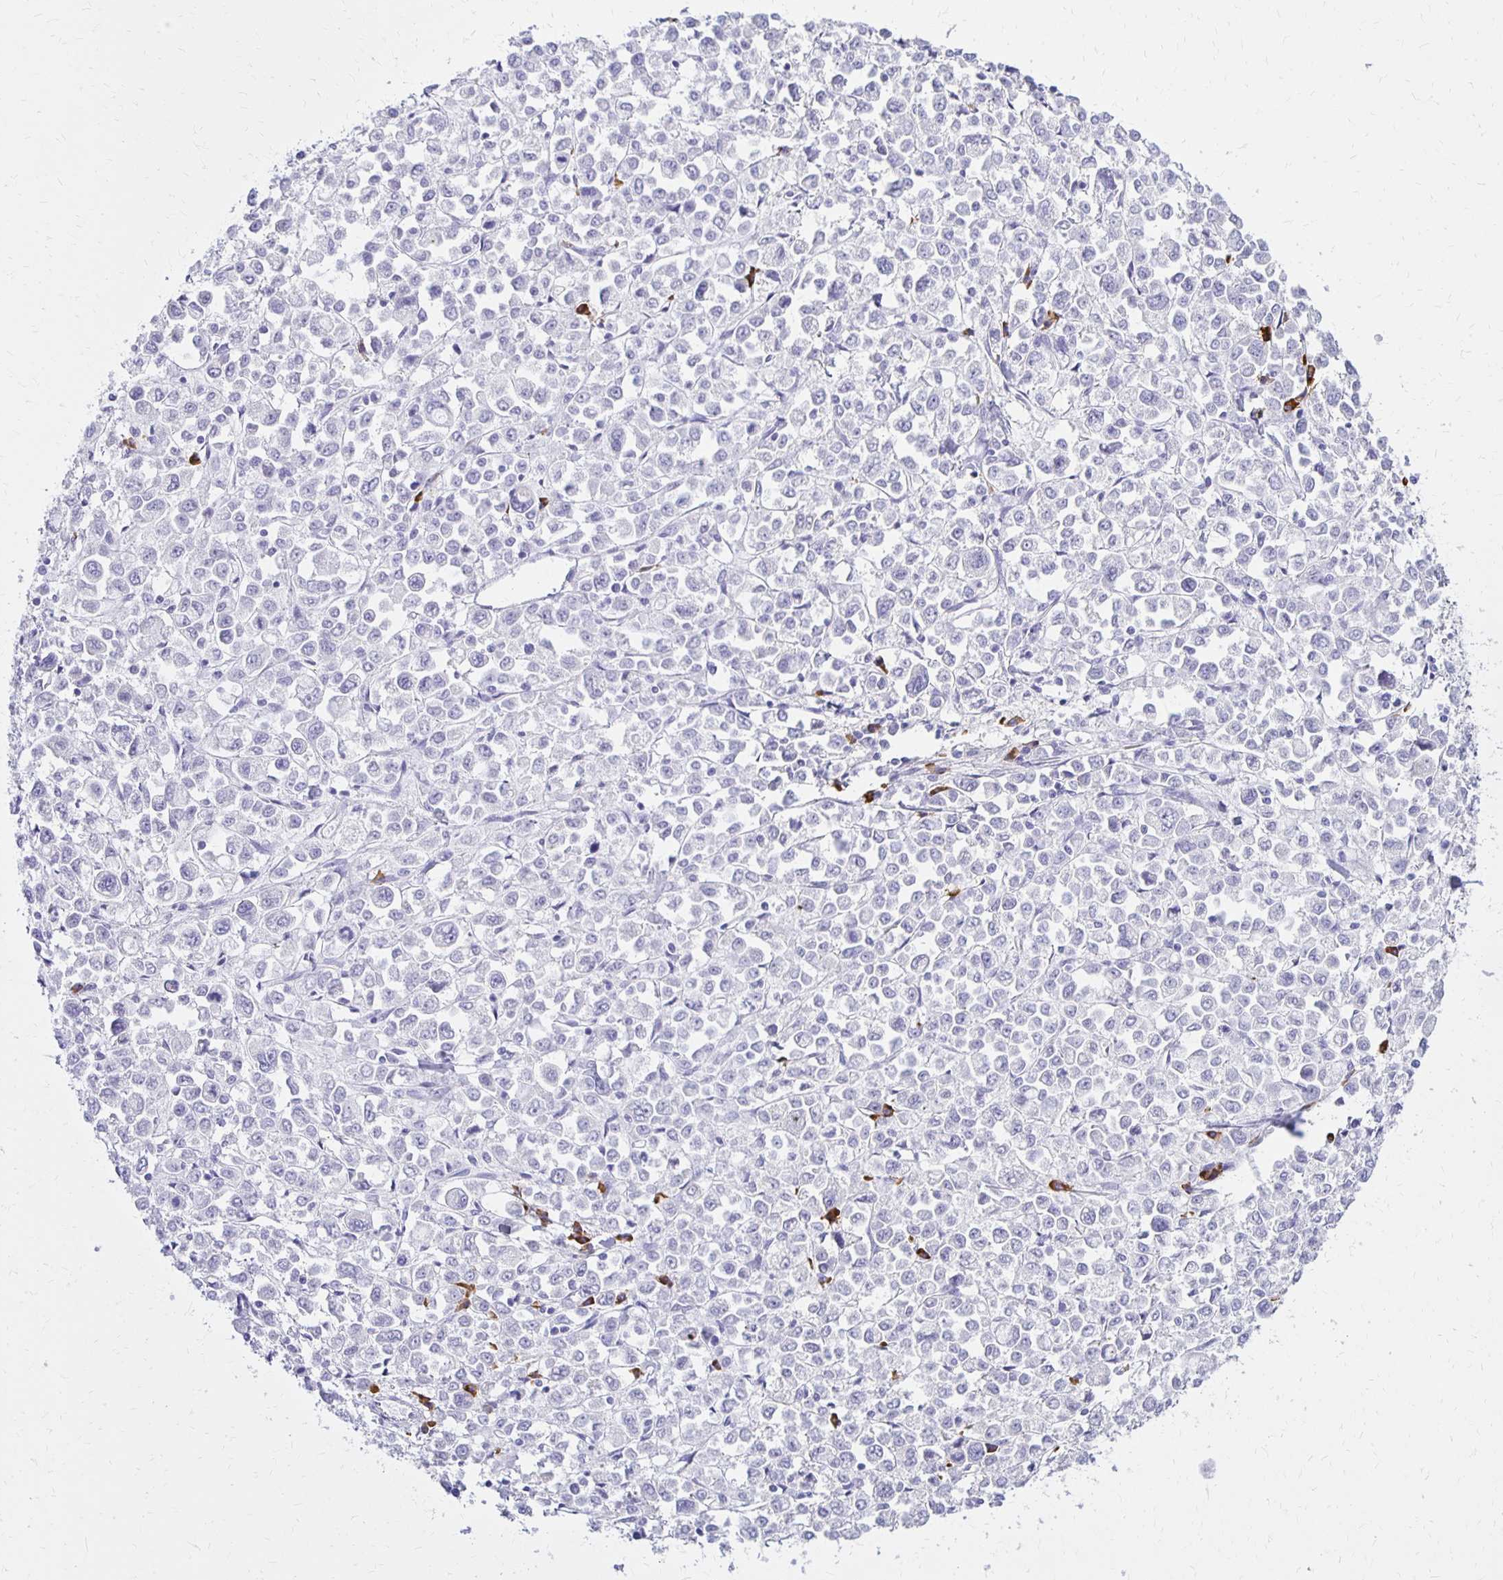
{"staining": {"intensity": "negative", "quantity": "none", "location": "none"}, "tissue": "stomach cancer", "cell_type": "Tumor cells", "image_type": "cancer", "snomed": [{"axis": "morphology", "description": "Adenocarcinoma, NOS"}, {"axis": "topography", "description": "Stomach, upper"}], "caption": "The photomicrograph shows no significant staining in tumor cells of stomach adenocarcinoma.", "gene": "FNTB", "patient": {"sex": "male", "age": 70}}